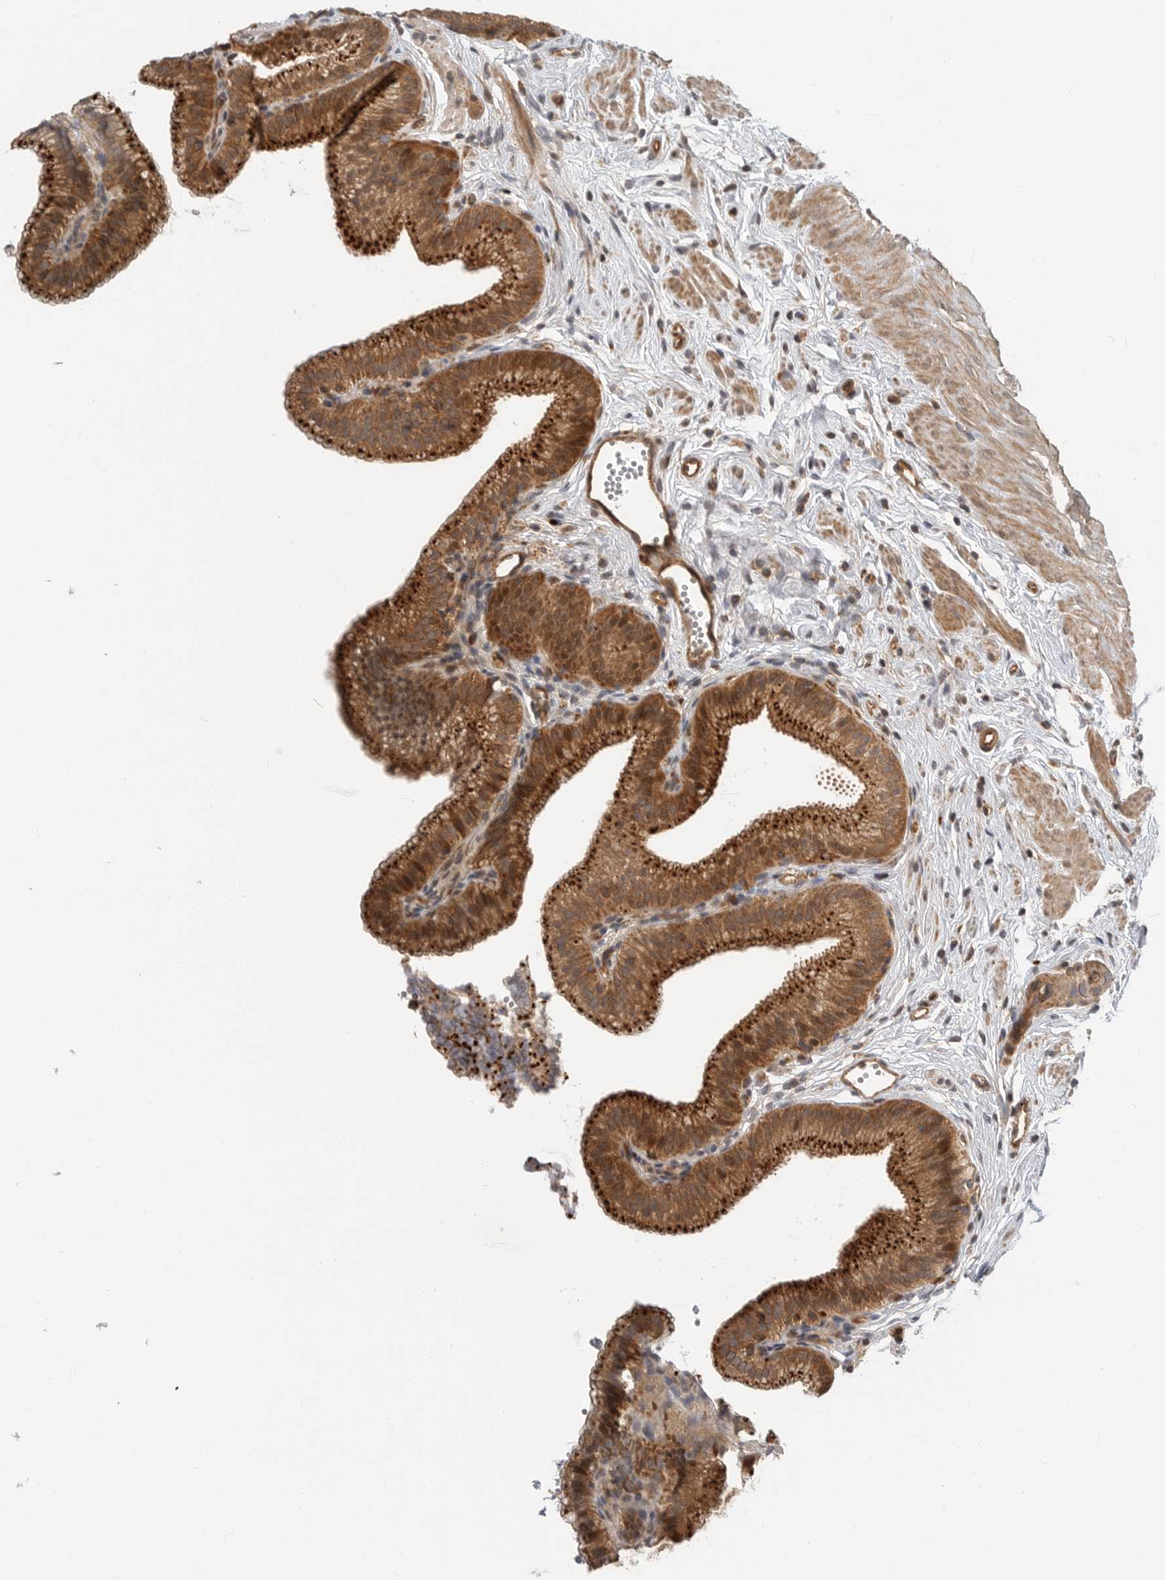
{"staining": {"intensity": "strong", "quantity": ">75%", "location": "cytoplasmic/membranous,nuclear"}, "tissue": "gallbladder", "cell_type": "Glandular cells", "image_type": "normal", "snomed": [{"axis": "morphology", "description": "Normal tissue, NOS"}, {"axis": "topography", "description": "Gallbladder"}, {"axis": "topography", "description": "Peripheral nerve tissue"}], "caption": "Immunohistochemistry staining of normal gallbladder, which reveals high levels of strong cytoplasmic/membranous,nuclear staining in approximately >75% of glandular cells indicating strong cytoplasmic/membranous,nuclear protein positivity. The staining was performed using DAB (3,3'-diaminobenzidine) (brown) for protein detection and nuclei were counterstained in hematoxylin (blue).", "gene": "STRAP", "patient": {"sex": "male", "age": 38}}